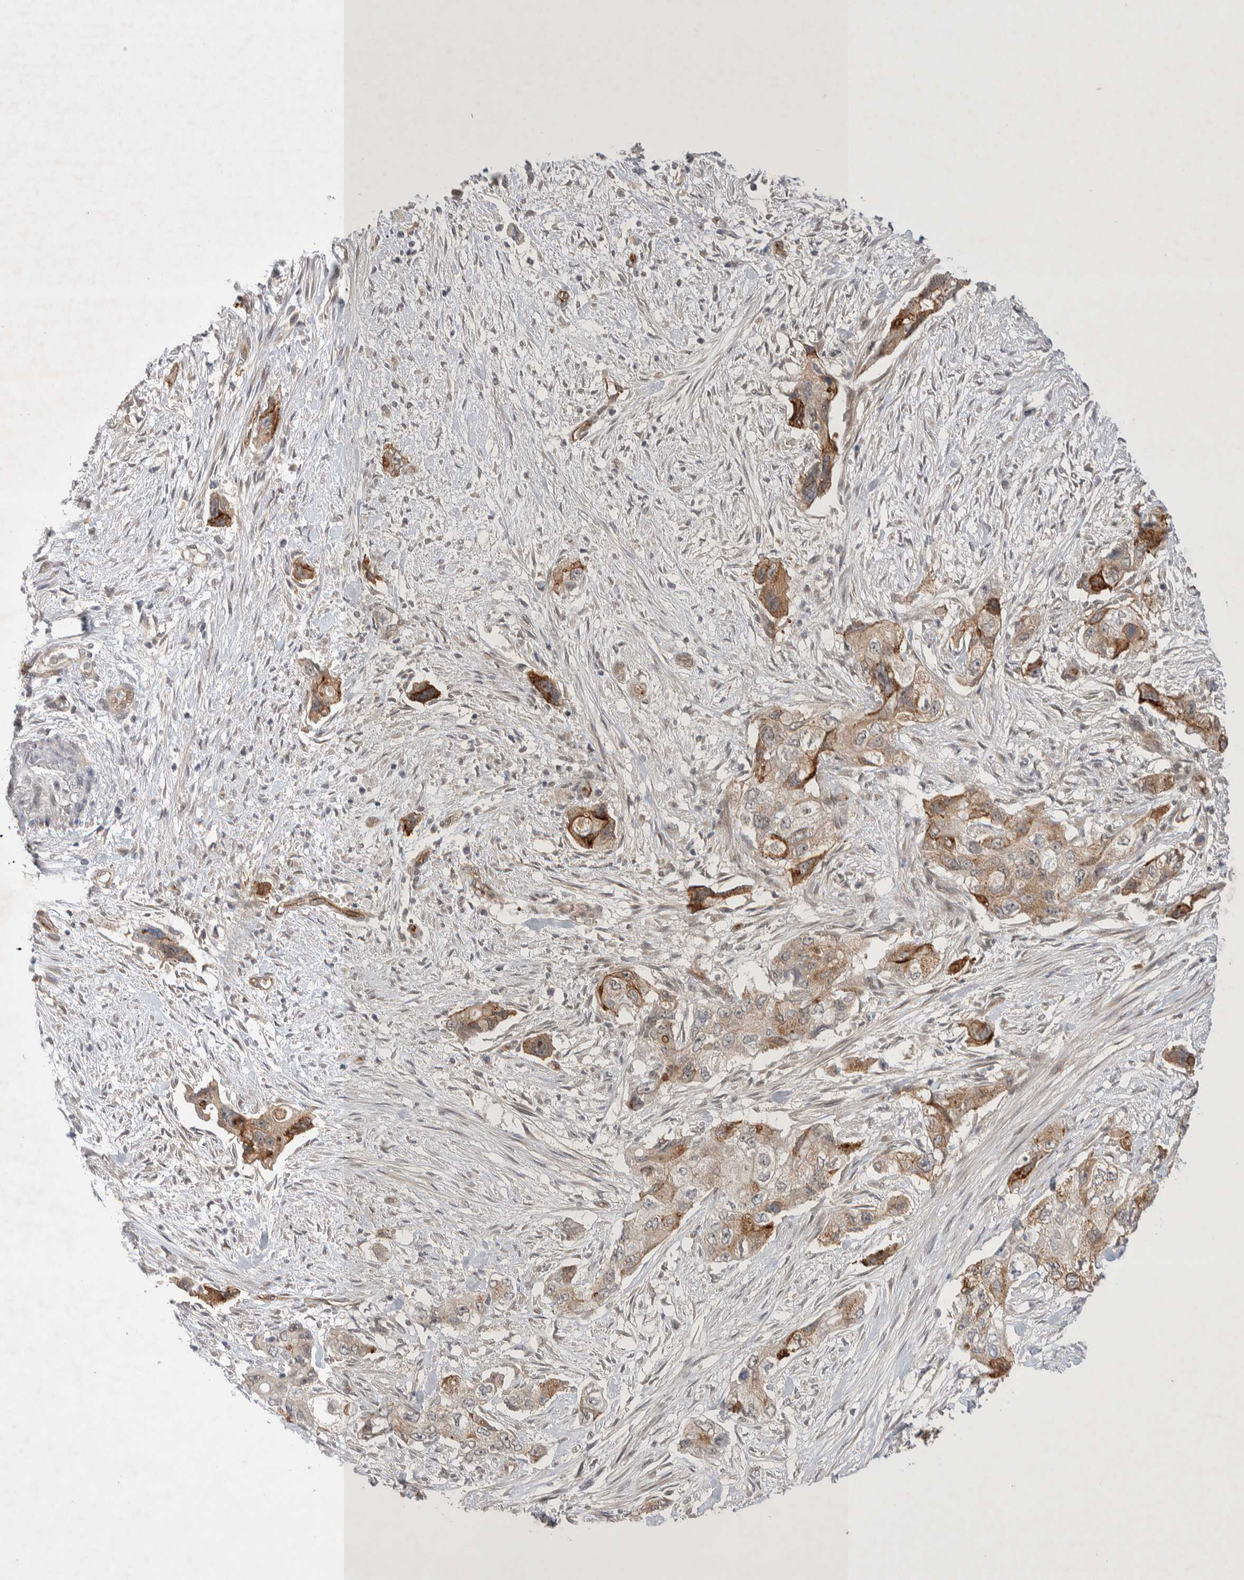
{"staining": {"intensity": "moderate", "quantity": ">75%", "location": "cytoplasmic/membranous"}, "tissue": "pancreatic cancer", "cell_type": "Tumor cells", "image_type": "cancer", "snomed": [{"axis": "morphology", "description": "Adenocarcinoma, NOS"}, {"axis": "topography", "description": "Pancreas"}], "caption": "Tumor cells reveal moderate cytoplasmic/membranous staining in approximately >75% of cells in pancreatic cancer (adenocarcinoma). Using DAB (3,3'-diaminobenzidine) (brown) and hematoxylin (blue) stains, captured at high magnification using brightfield microscopy.", "gene": "ZNF704", "patient": {"sex": "female", "age": 73}}